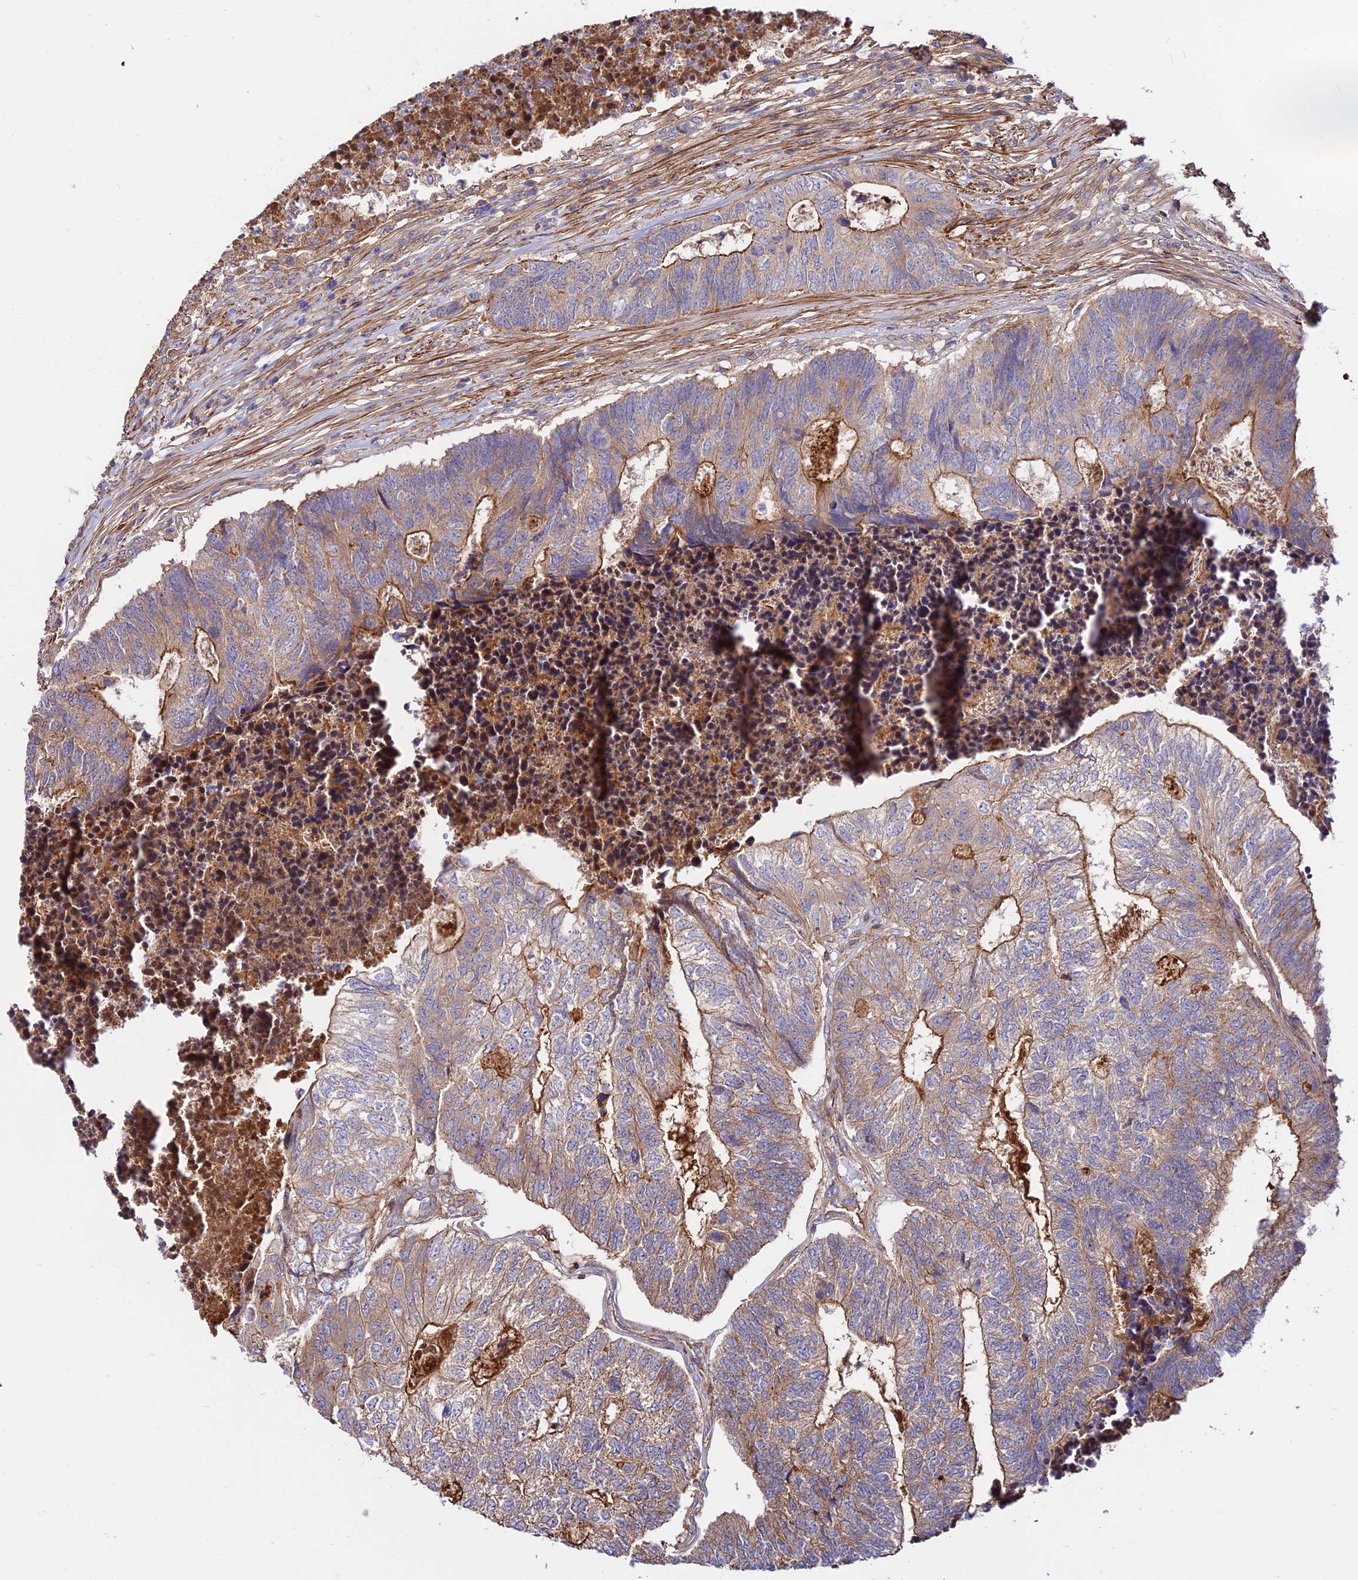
{"staining": {"intensity": "moderate", "quantity": "25%-75%", "location": "cytoplasmic/membranous"}, "tissue": "colorectal cancer", "cell_type": "Tumor cells", "image_type": "cancer", "snomed": [{"axis": "morphology", "description": "Adenocarcinoma, NOS"}, {"axis": "topography", "description": "Colon"}], "caption": "The histopathology image reveals a brown stain indicating the presence of a protein in the cytoplasmic/membranous of tumor cells in adenocarcinoma (colorectal).", "gene": "PYM1", "patient": {"sex": "female", "age": 67}}